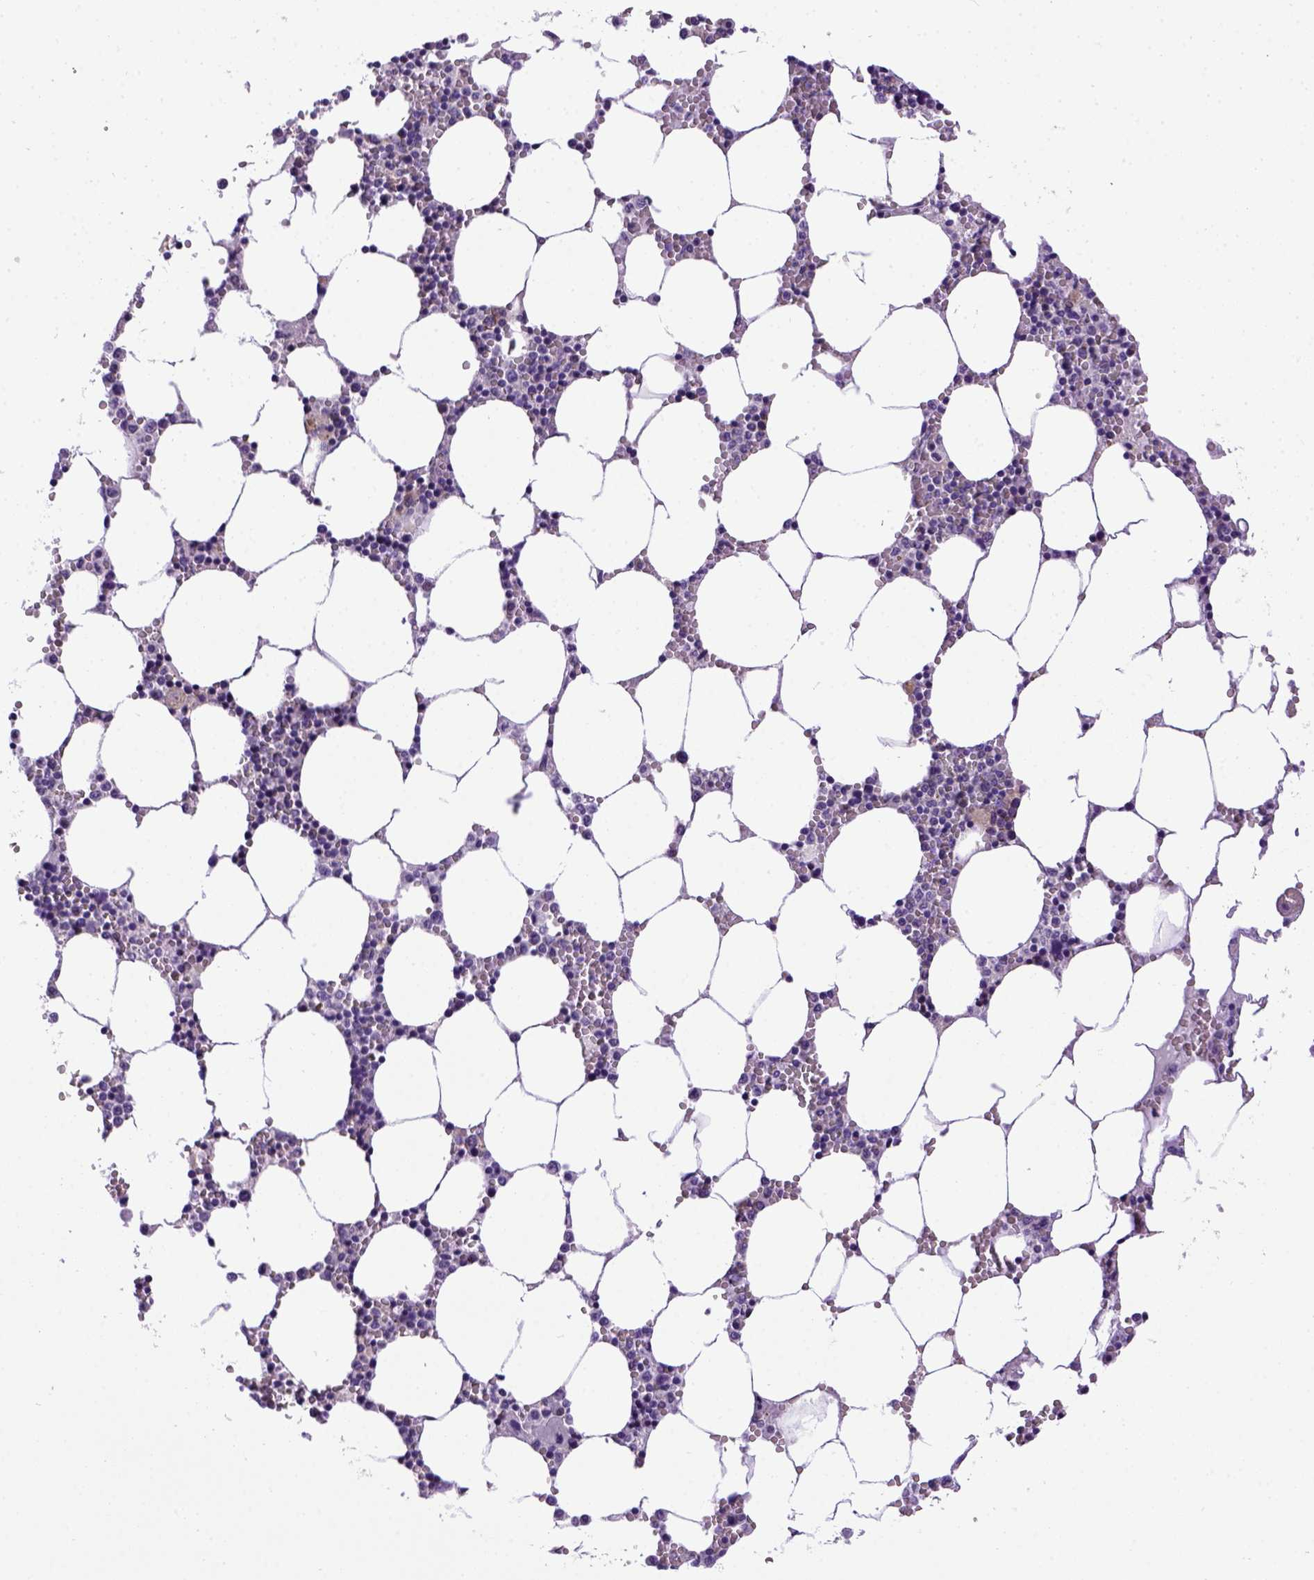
{"staining": {"intensity": "negative", "quantity": "none", "location": "none"}, "tissue": "bone marrow", "cell_type": "Hematopoietic cells", "image_type": "normal", "snomed": [{"axis": "morphology", "description": "Normal tissue, NOS"}, {"axis": "topography", "description": "Bone marrow"}], "caption": "DAB (3,3'-diaminobenzidine) immunohistochemical staining of unremarkable human bone marrow shows no significant positivity in hematopoietic cells.", "gene": "CDH1", "patient": {"sex": "female", "age": 64}}